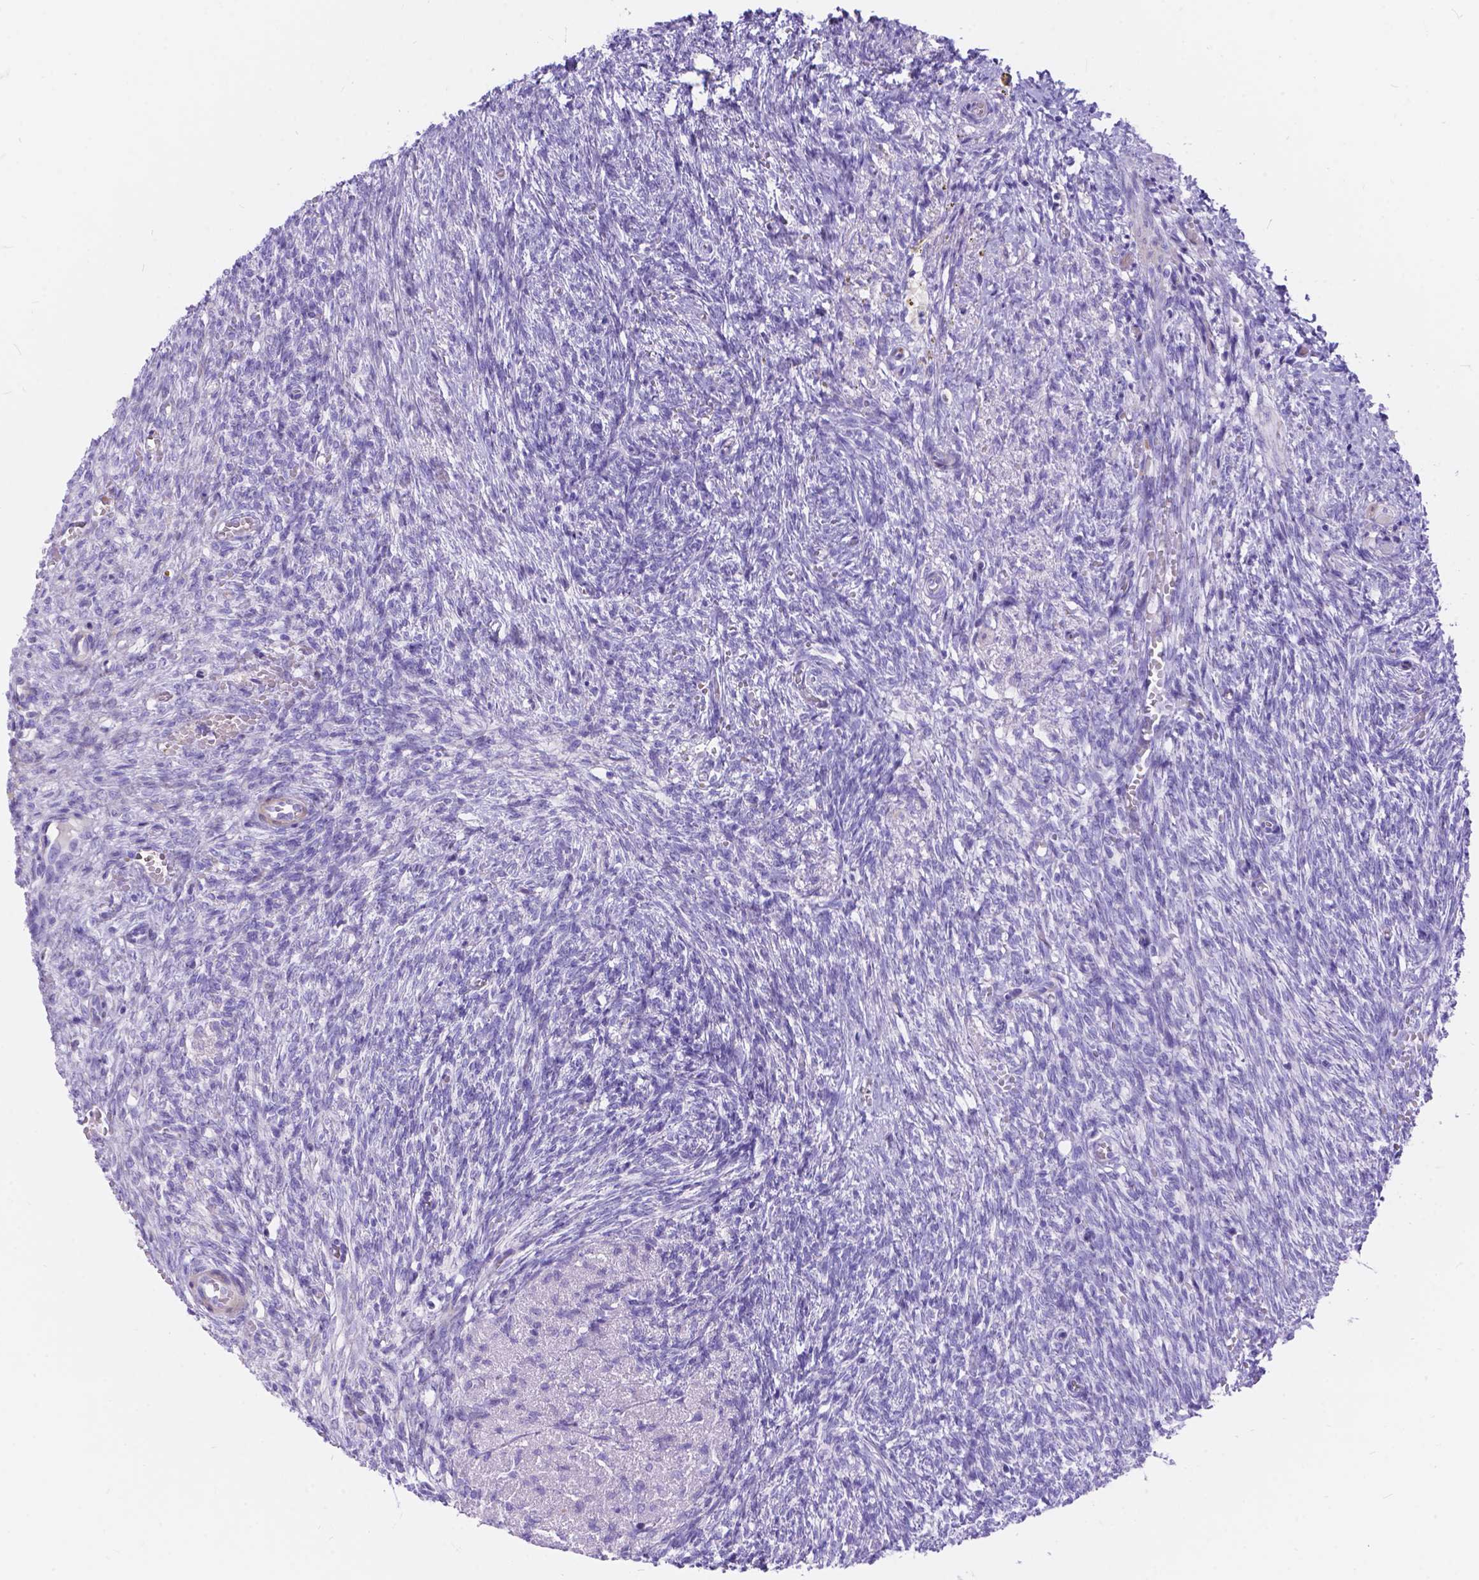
{"staining": {"intensity": "negative", "quantity": "none", "location": "none"}, "tissue": "ovary", "cell_type": "Ovarian stroma cells", "image_type": "normal", "snomed": [{"axis": "morphology", "description": "Normal tissue, NOS"}, {"axis": "topography", "description": "Ovary"}], "caption": "Protein analysis of benign ovary exhibits no significant staining in ovarian stroma cells. The staining is performed using DAB brown chromogen with nuclei counter-stained in using hematoxylin.", "gene": "KLHL10", "patient": {"sex": "female", "age": 46}}